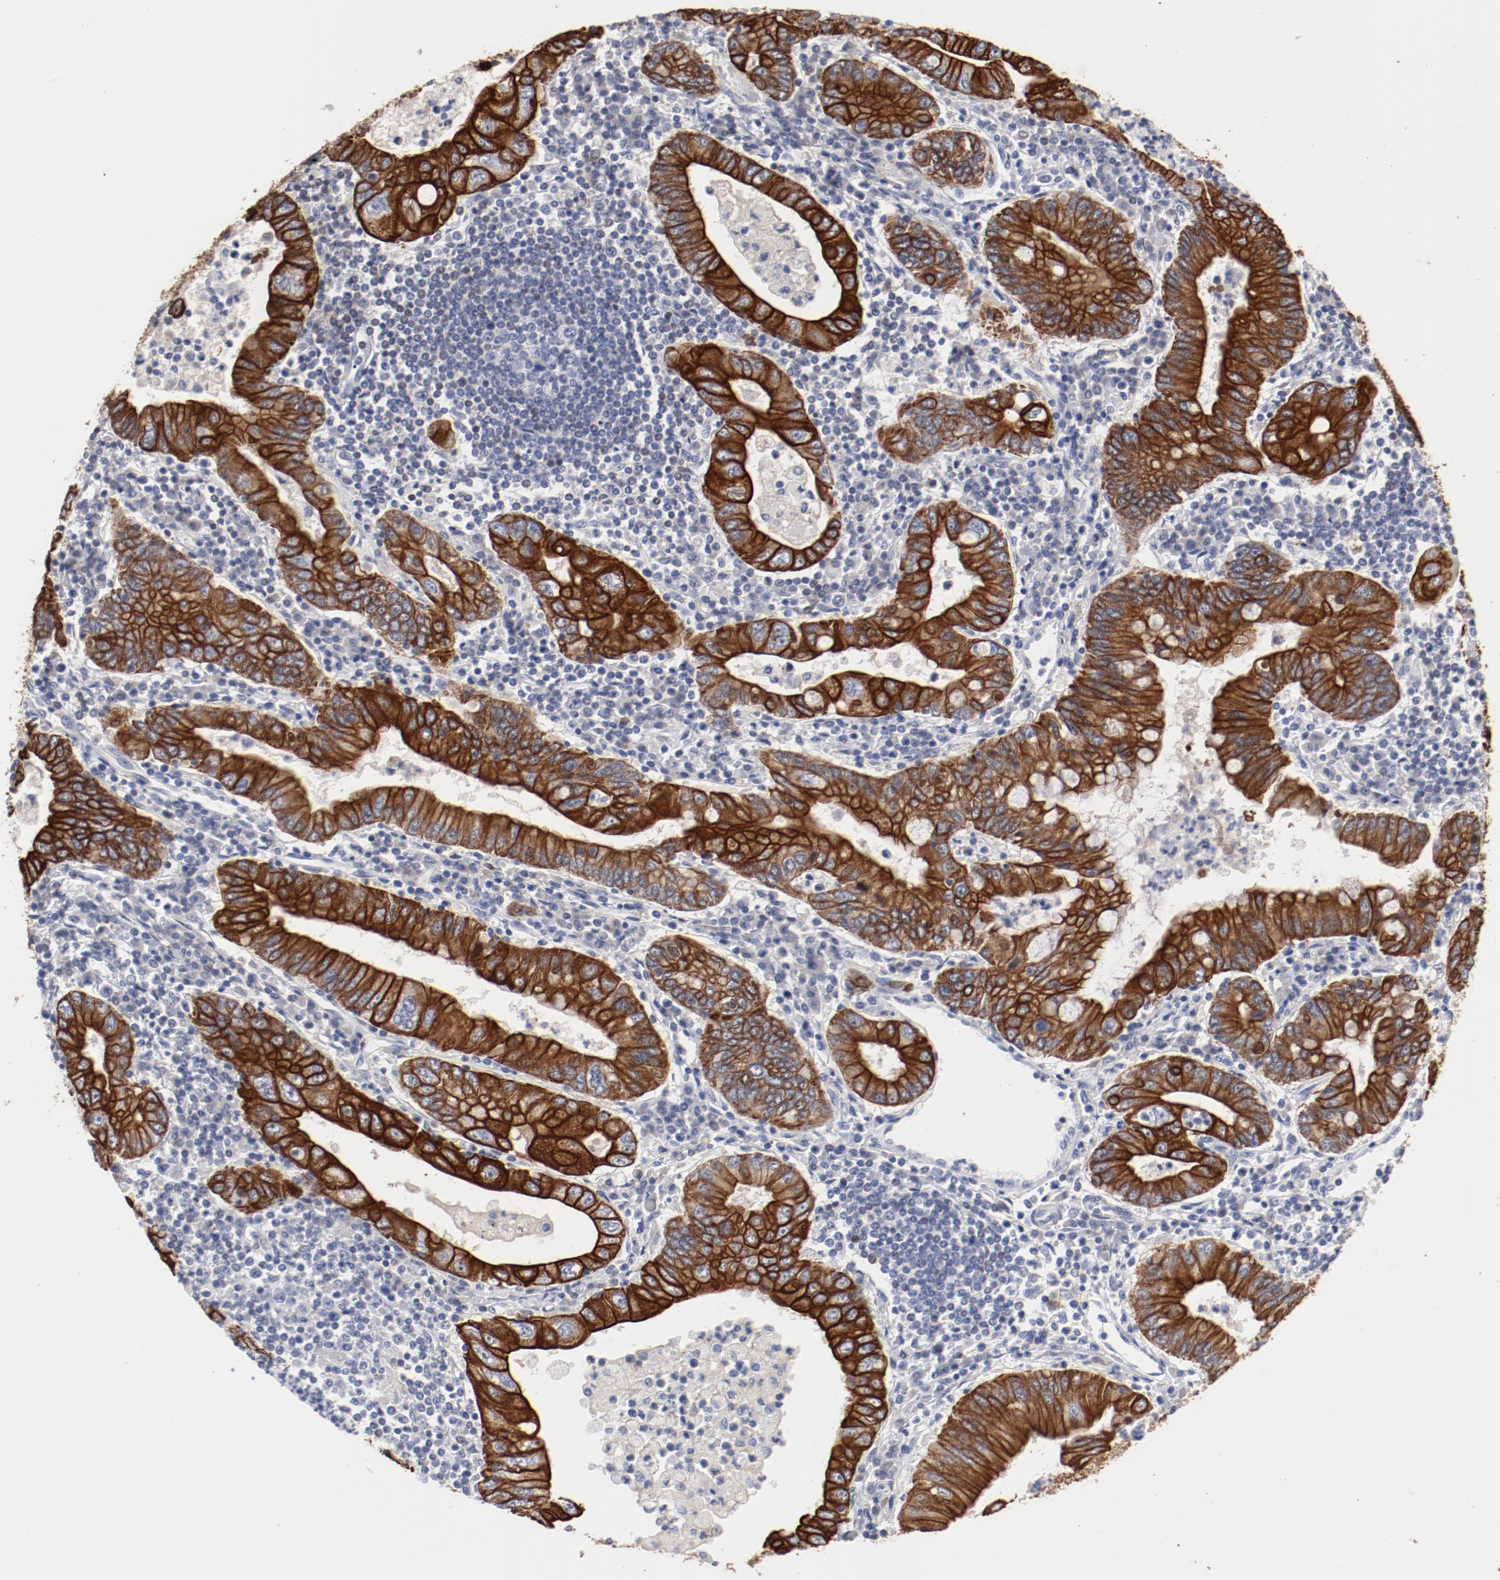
{"staining": {"intensity": "strong", "quantity": ">75%", "location": "cytoplasmic/membranous"}, "tissue": "stomach cancer", "cell_type": "Tumor cells", "image_type": "cancer", "snomed": [{"axis": "morphology", "description": "Normal tissue, NOS"}, {"axis": "morphology", "description": "Adenocarcinoma, NOS"}, {"axis": "topography", "description": "Esophagus"}, {"axis": "topography", "description": "Stomach, upper"}, {"axis": "topography", "description": "Peripheral nerve tissue"}], "caption": "An IHC micrograph of tumor tissue is shown. Protein staining in brown shows strong cytoplasmic/membranous positivity in stomach adenocarcinoma within tumor cells. Ihc stains the protein in brown and the nuclei are stained blue.", "gene": "TSPAN6", "patient": {"sex": "male", "age": 62}}